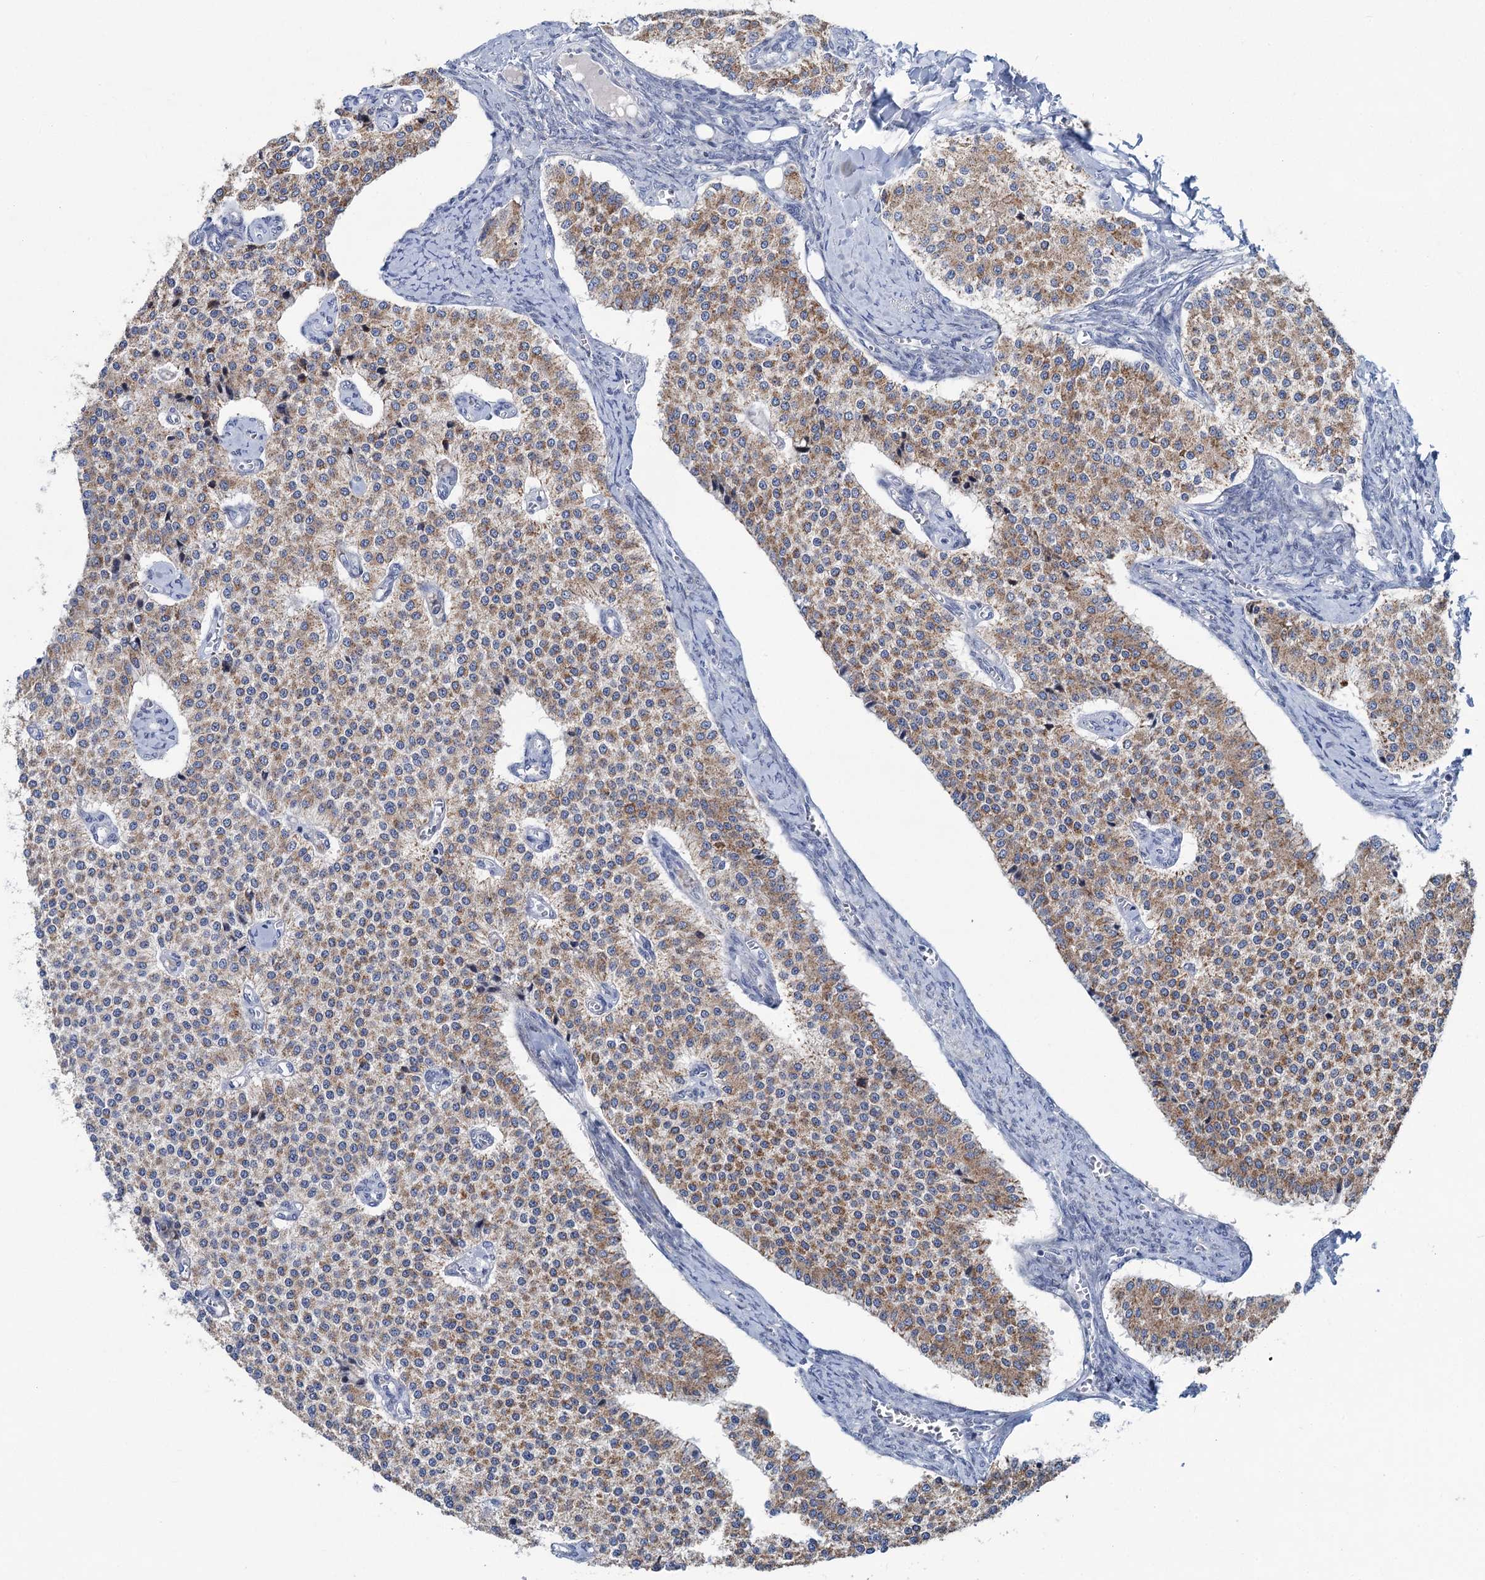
{"staining": {"intensity": "moderate", "quantity": "25%-75%", "location": "cytoplasmic/membranous"}, "tissue": "carcinoid", "cell_type": "Tumor cells", "image_type": "cancer", "snomed": [{"axis": "morphology", "description": "Carcinoid, malignant, NOS"}, {"axis": "topography", "description": "Colon"}], "caption": "IHC micrograph of neoplastic tissue: carcinoid (malignant) stained using IHC shows medium levels of moderate protein expression localized specifically in the cytoplasmic/membranous of tumor cells, appearing as a cytoplasmic/membranous brown color.", "gene": "CHDH", "patient": {"sex": "female", "age": 52}}